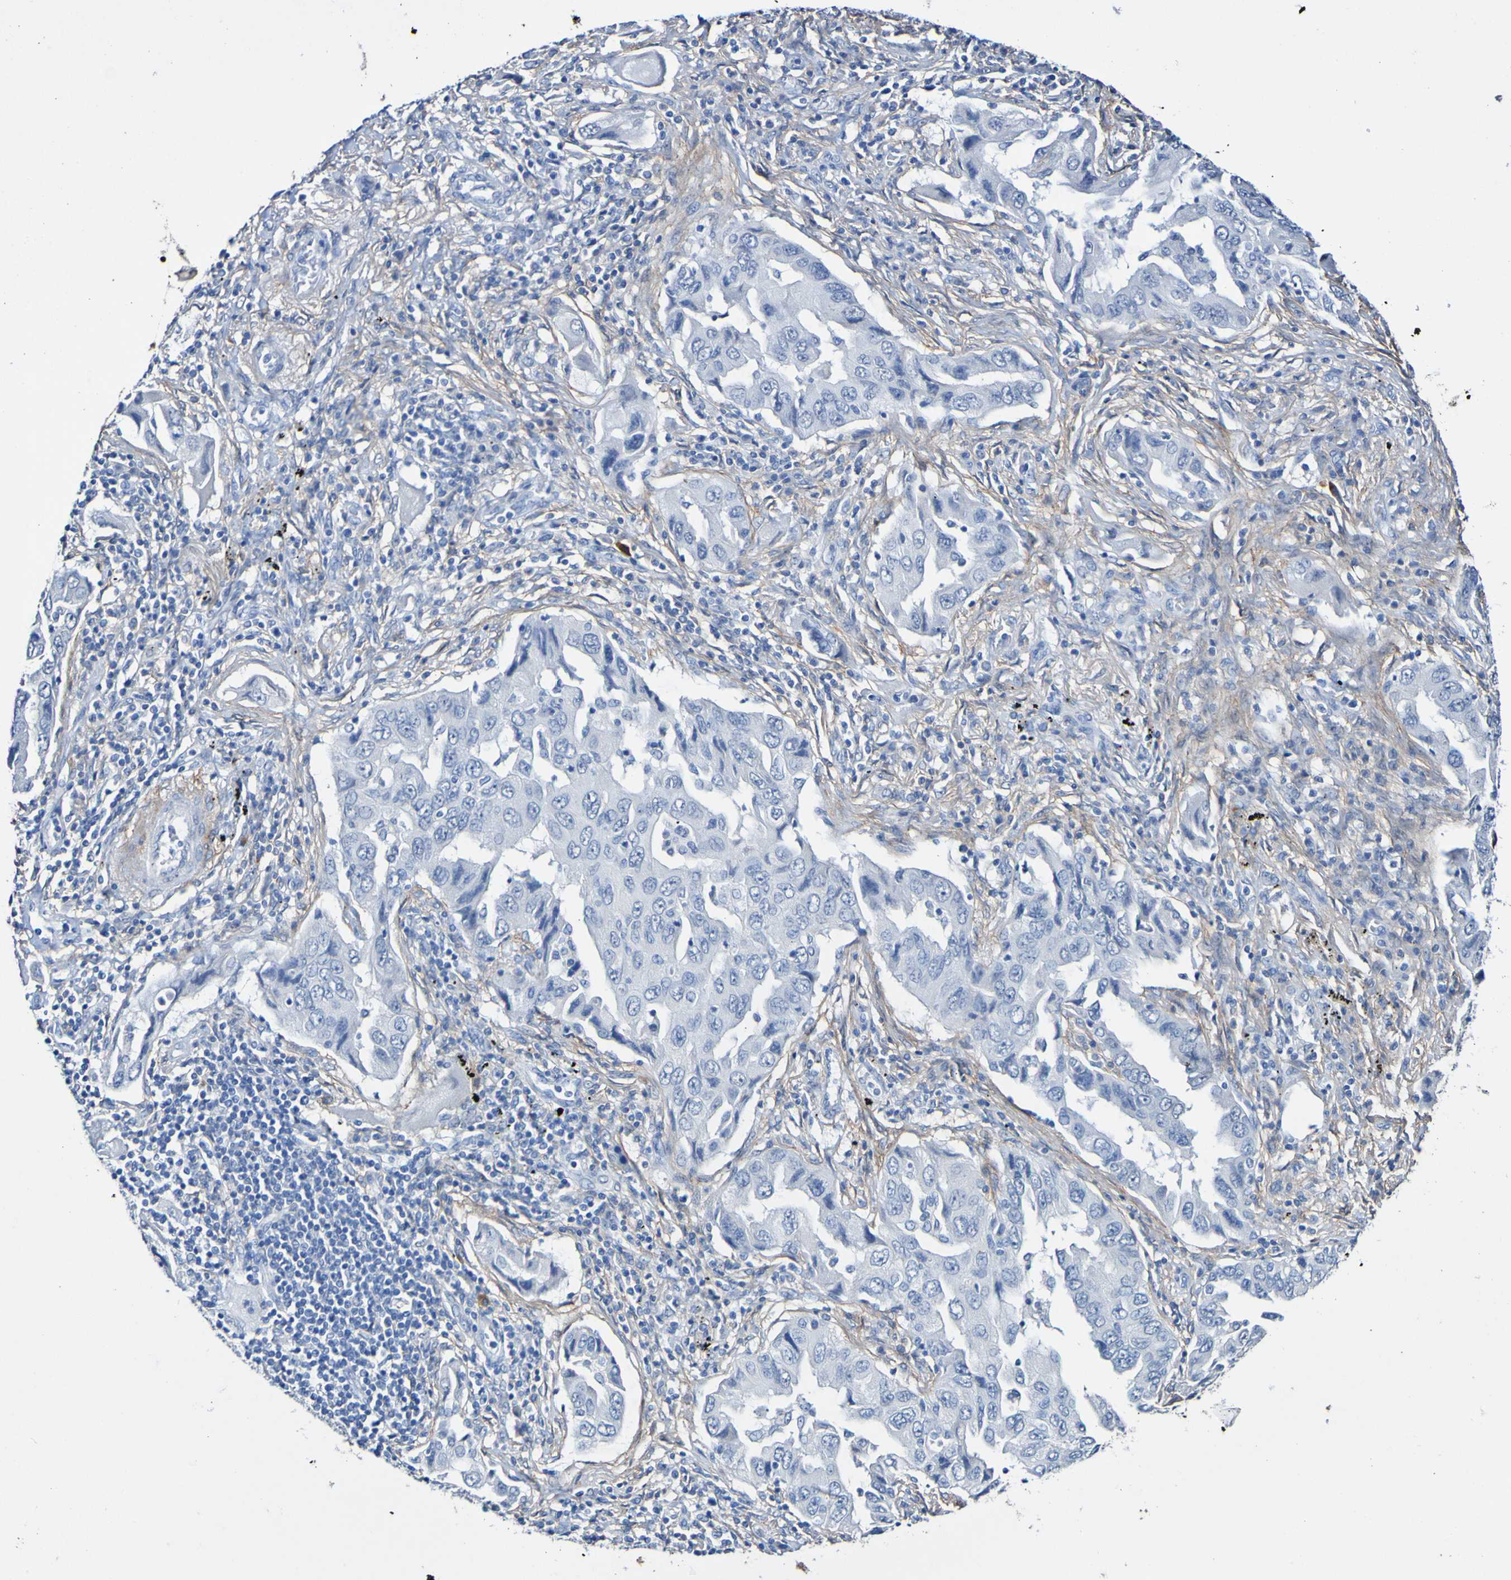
{"staining": {"intensity": "negative", "quantity": "none", "location": "none"}, "tissue": "lung cancer", "cell_type": "Tumor cells", "image_type": "cancer", "snomed": [{"axis": "morphology", "description": "Adenocarcinoma, NOS"}, {"axis": "topography", "description": "Lung"}], "caption": "A high-resolution micrograph shows immunohistochemistry (IHC) staining of lung adenocarcinoma, which exhibits no significant staining in tumor cells.", "gene": "SGCB", "patient": {"sex": "female", "age": 65}}